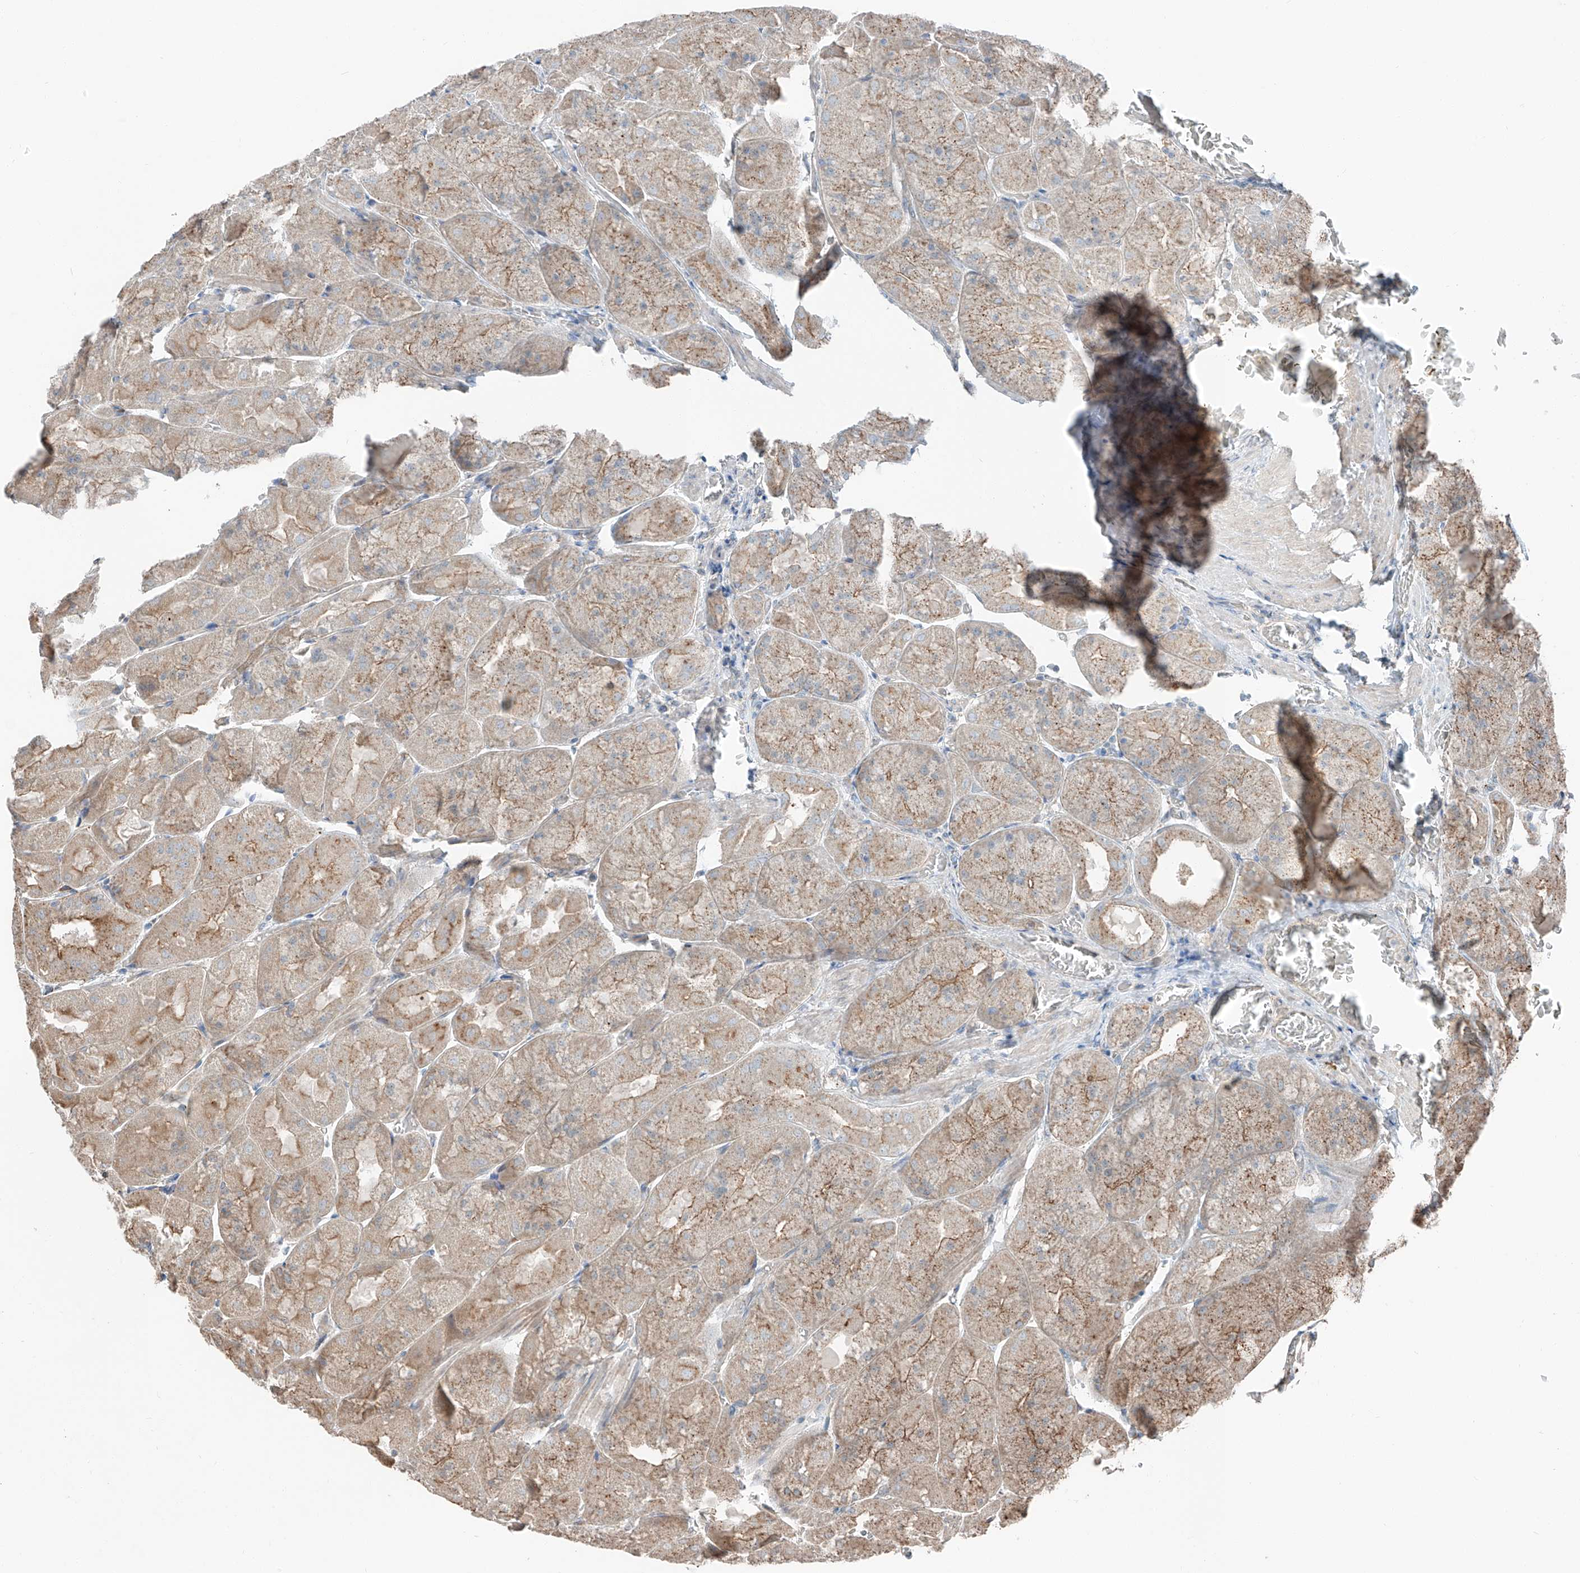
{"staining": {"intensity": "weak", "quantity": ">75%", "location": "cytoplasmic/membranous"}, "tissue": "stomach", "cell_type": "Glandular cells", "image_type": "normal", "snomed": [{"axis": "morphology", "description": "Normal tissue, NOS"}, {"axis": "topography", "description": "Stomach"}], "caption": "Immunohistochemical staining of unremarkable stomach displays >75% levels of weak cytoplasmic/membranous protein staining in about >75% of glandular cells. Nuclei are stained in blue.", "gene": "CEP162", "patient": {"sex": "female", "age": 61}}